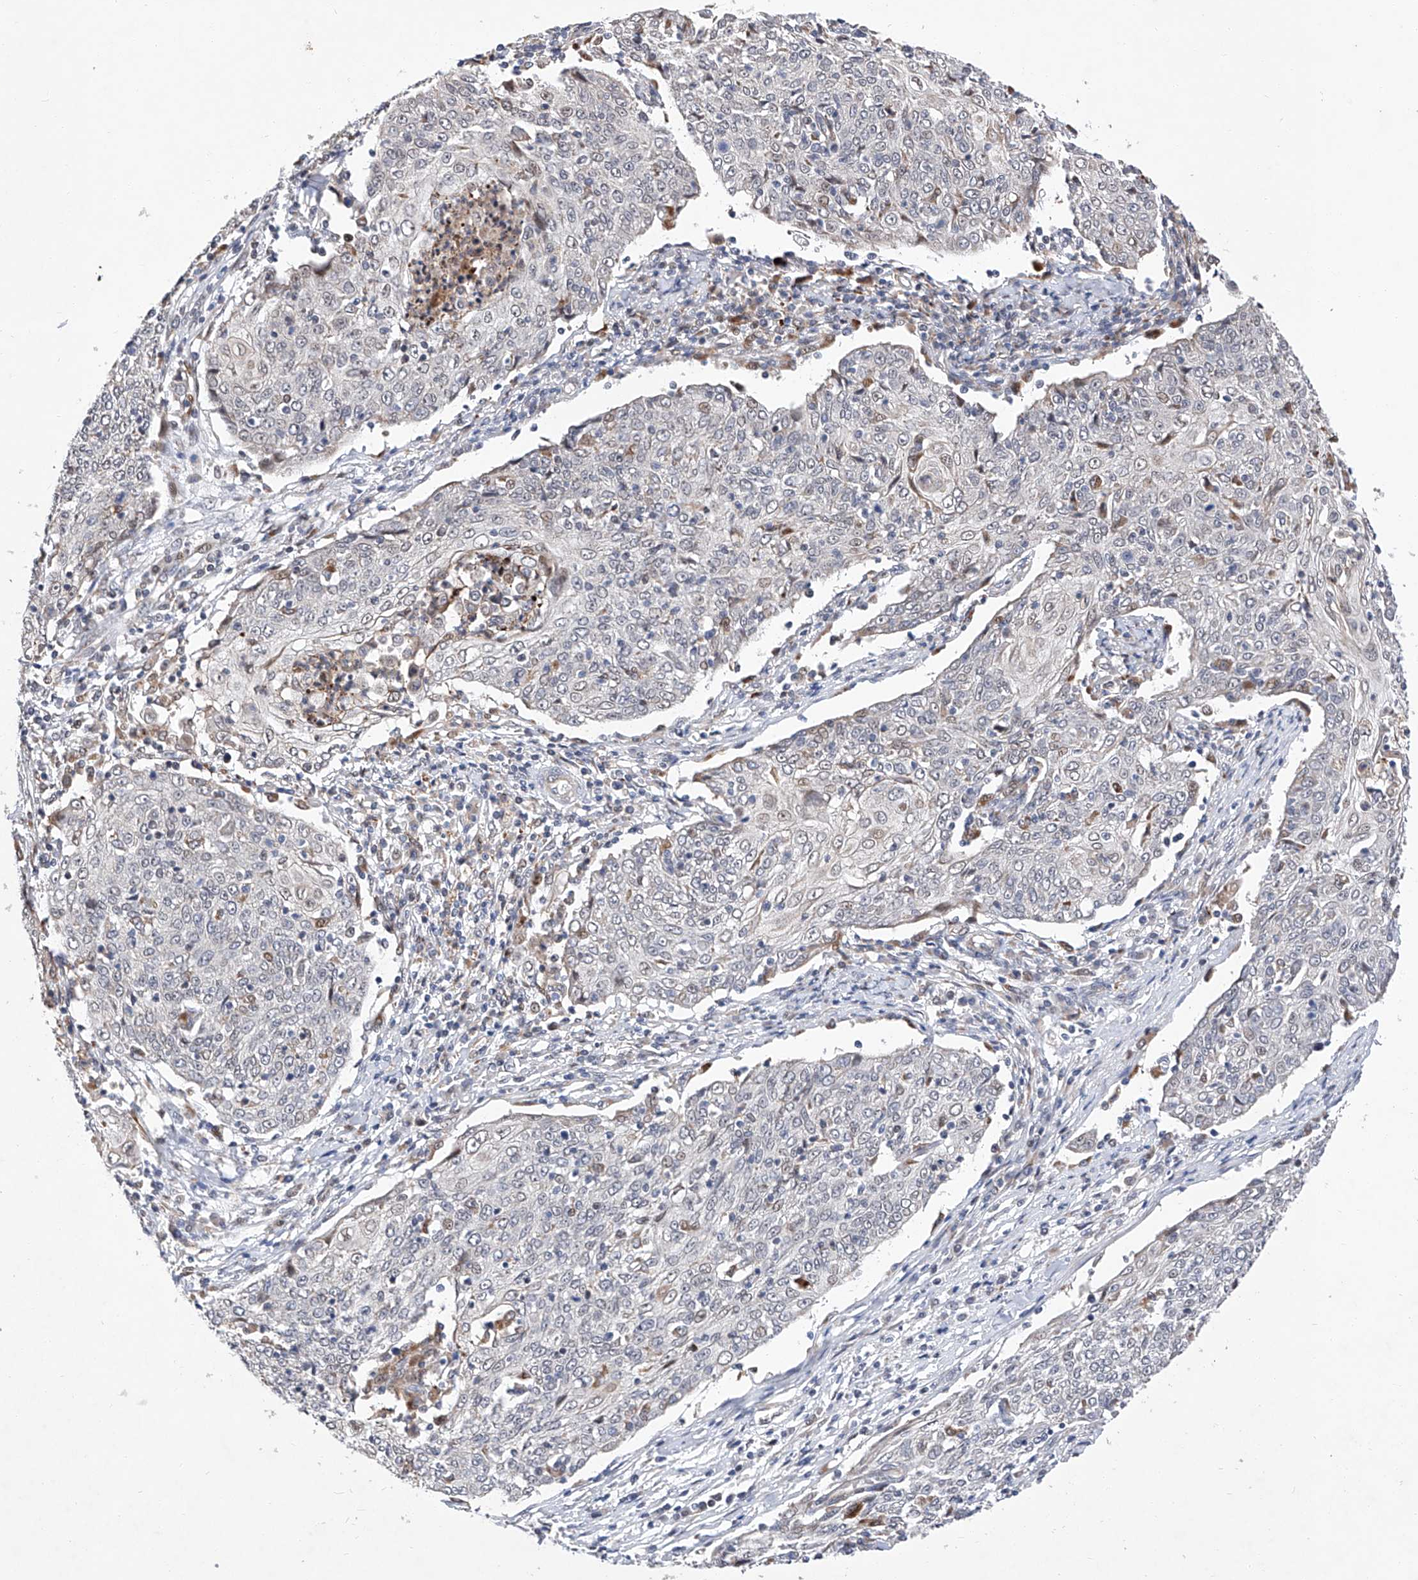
{"staining": {"intensity": "negative", "quantity": "none", "location": "none"}, "tissue": "cervical cancer", "cell_type": "Tumor cells", "image_type": "cancer", "snomed": [{"axis": "morphology", "description": "Squamous cell carcinoma, NOS"}, {"axis": "topography", "description": "Cervix"}], "caption": "Protein analysis of squamous cell carcinoma (cervical) displays no significant positivity in tumor cells.", "gene": "FARP2", "patient": {"sex": "female", "age": 48}}